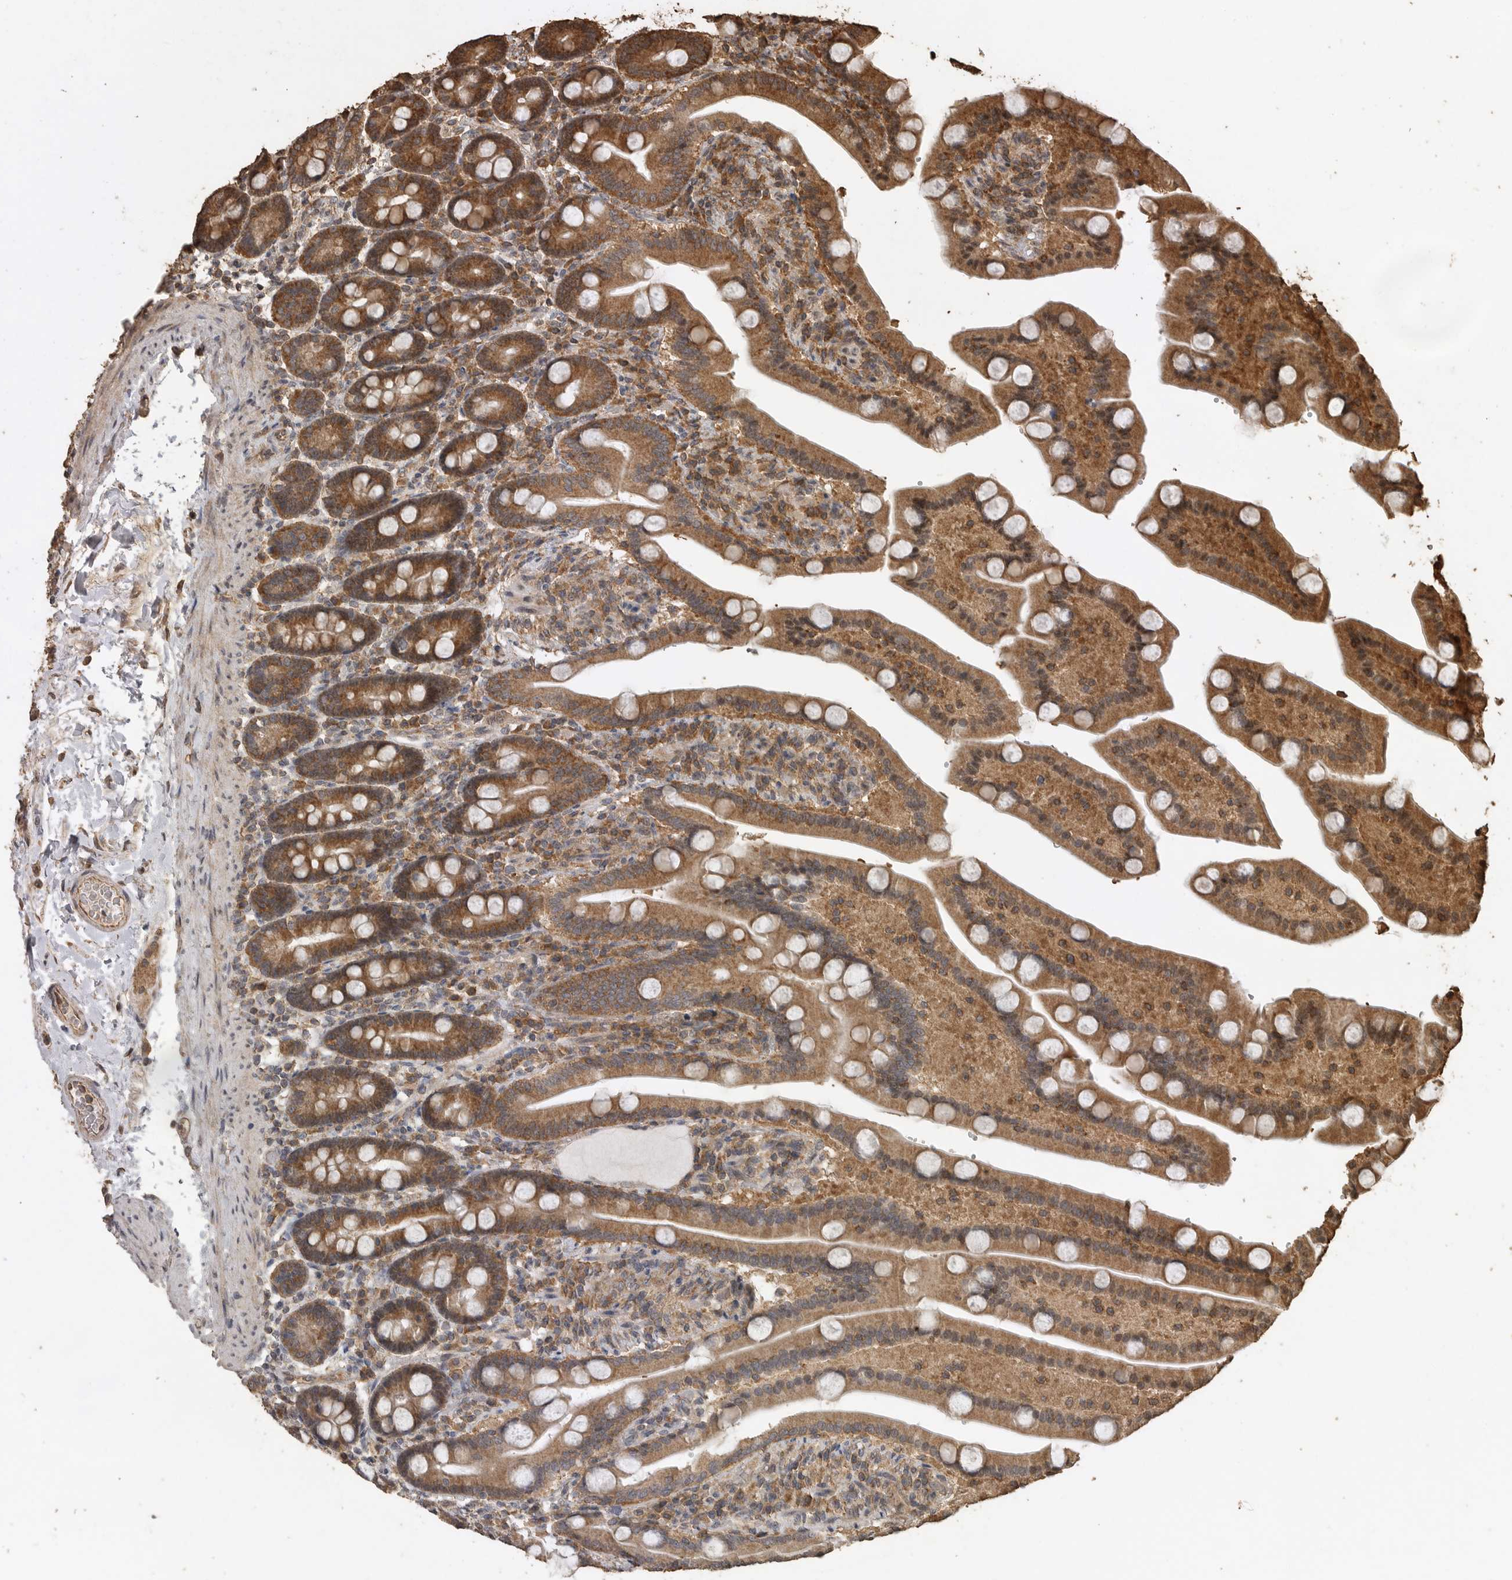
{"staining": {"intensity": "moderate", "quantity": ">75%", "location": "cytoplasmic/membranous"}, "tissue": "duodenum", "cell_type": "Glandular cells", "image_type": "normal", "snomed": [{"axis": "morphology", "description": "Normal tissue, NOS"}, {"axis": "topography", "description": "Duodenum"}], "caption": "This histopathology image reveals IHC staining of normal human duodenum, with medium moderate cytoplasmic/membranous expression in about >75% of glandular cells.", "gene": "PINK1", "patient": {"sex": "male", "age": 54}}